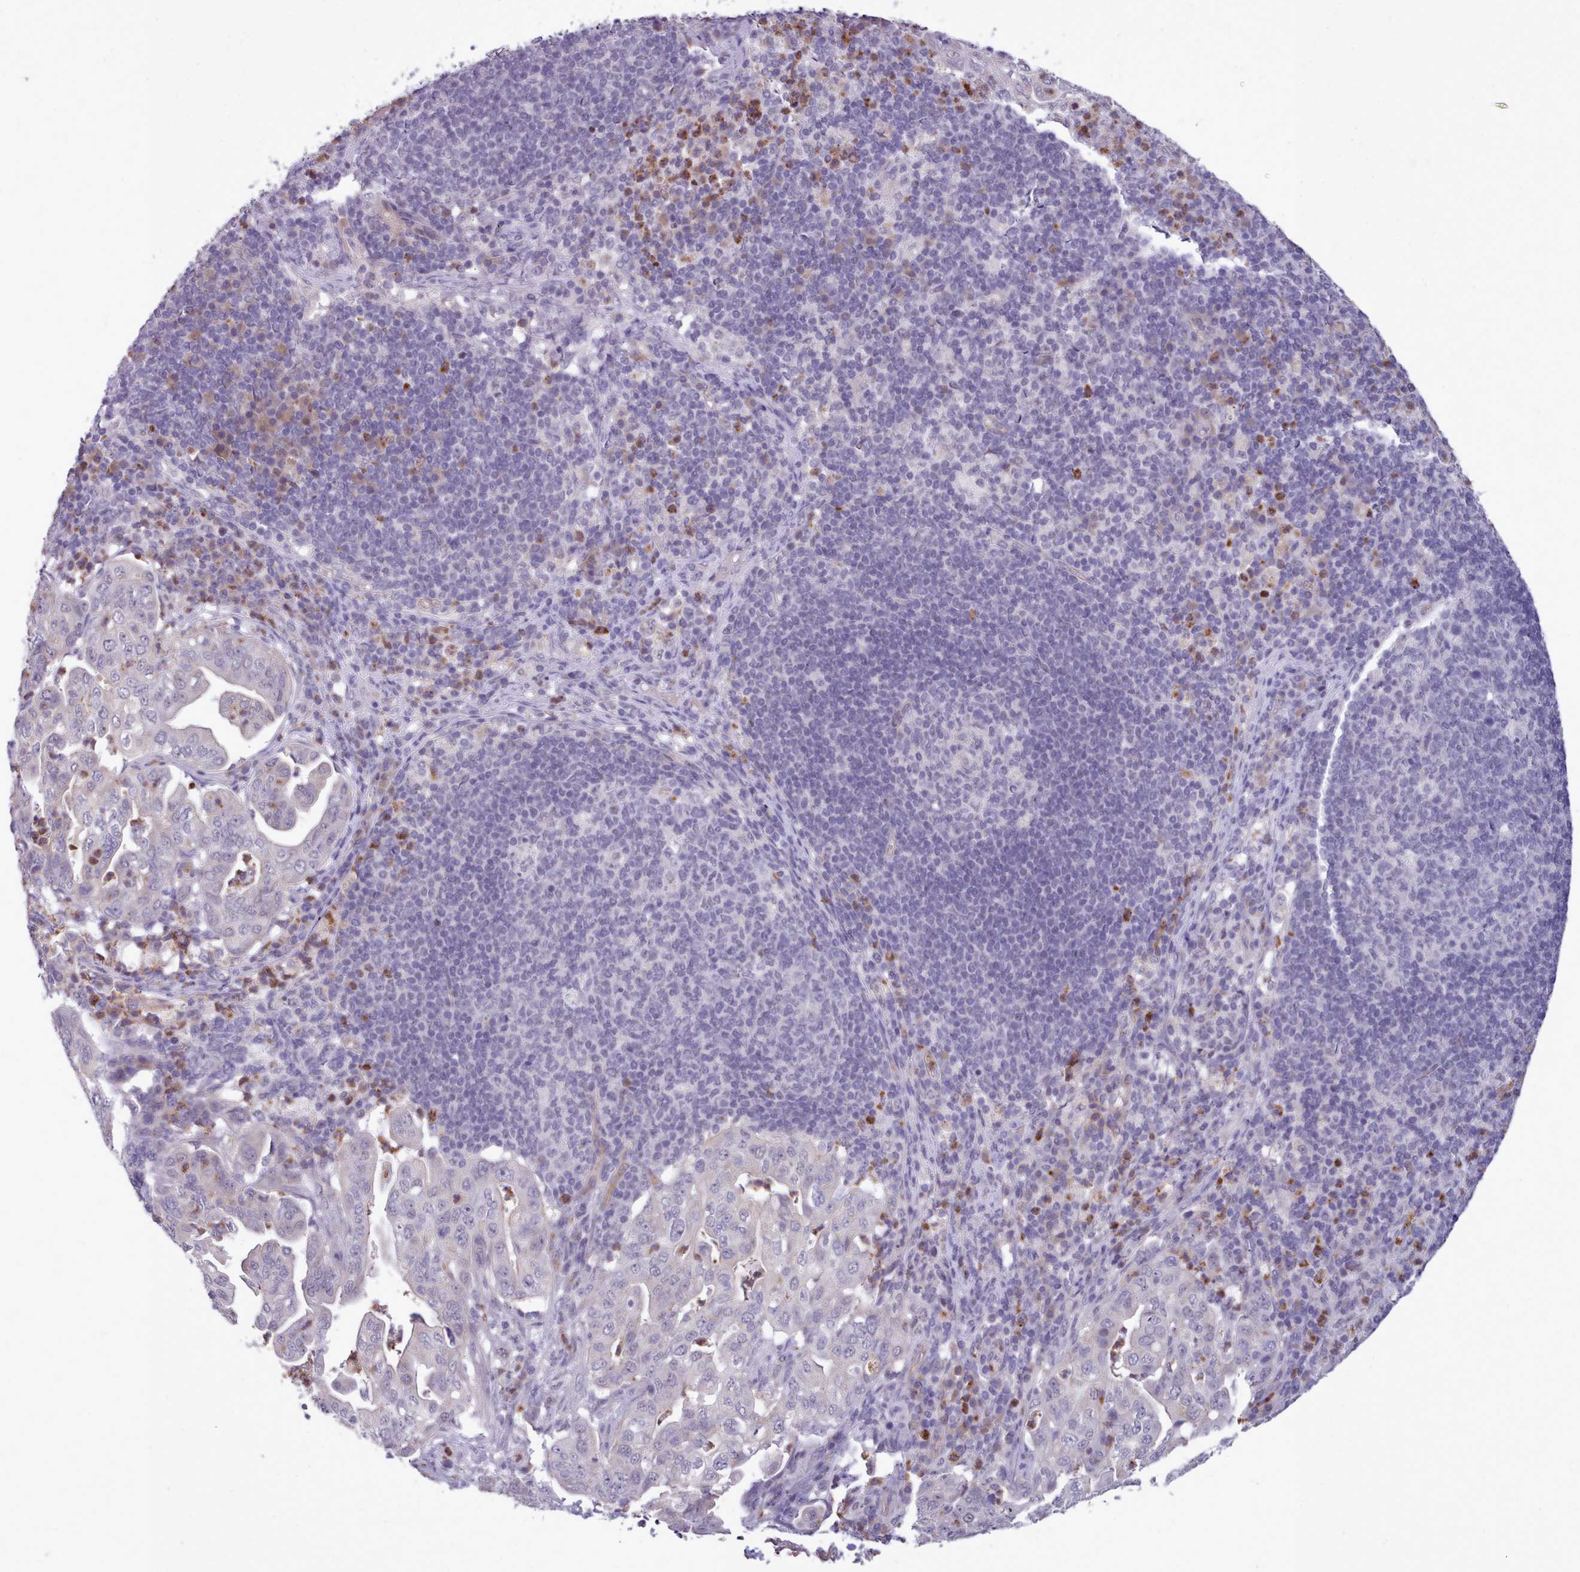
{"staining": {"intensity": "negative", "quantity": "none", "location": "none"}, "tissue": "pancreatic cancer", "cell_type": "Tumor cells", "image_type": "cancer", "snomed": [{"axis": "morphology", "description": "Normal tissue, NOS"}, {"axis": "morphology", "description": "Adenocarcinoma, NOS"}, {"axis": "topography", "description": "Lymph node"}, {"axis": "topography", "description": "Pancreas"}], "caption": "IHC image of human pancreatic cancer stained for a protein (brown), which displays no staining in tumor cells.", "gene": "KCTD16", "patient": {"sex": "female", "age": 67}}